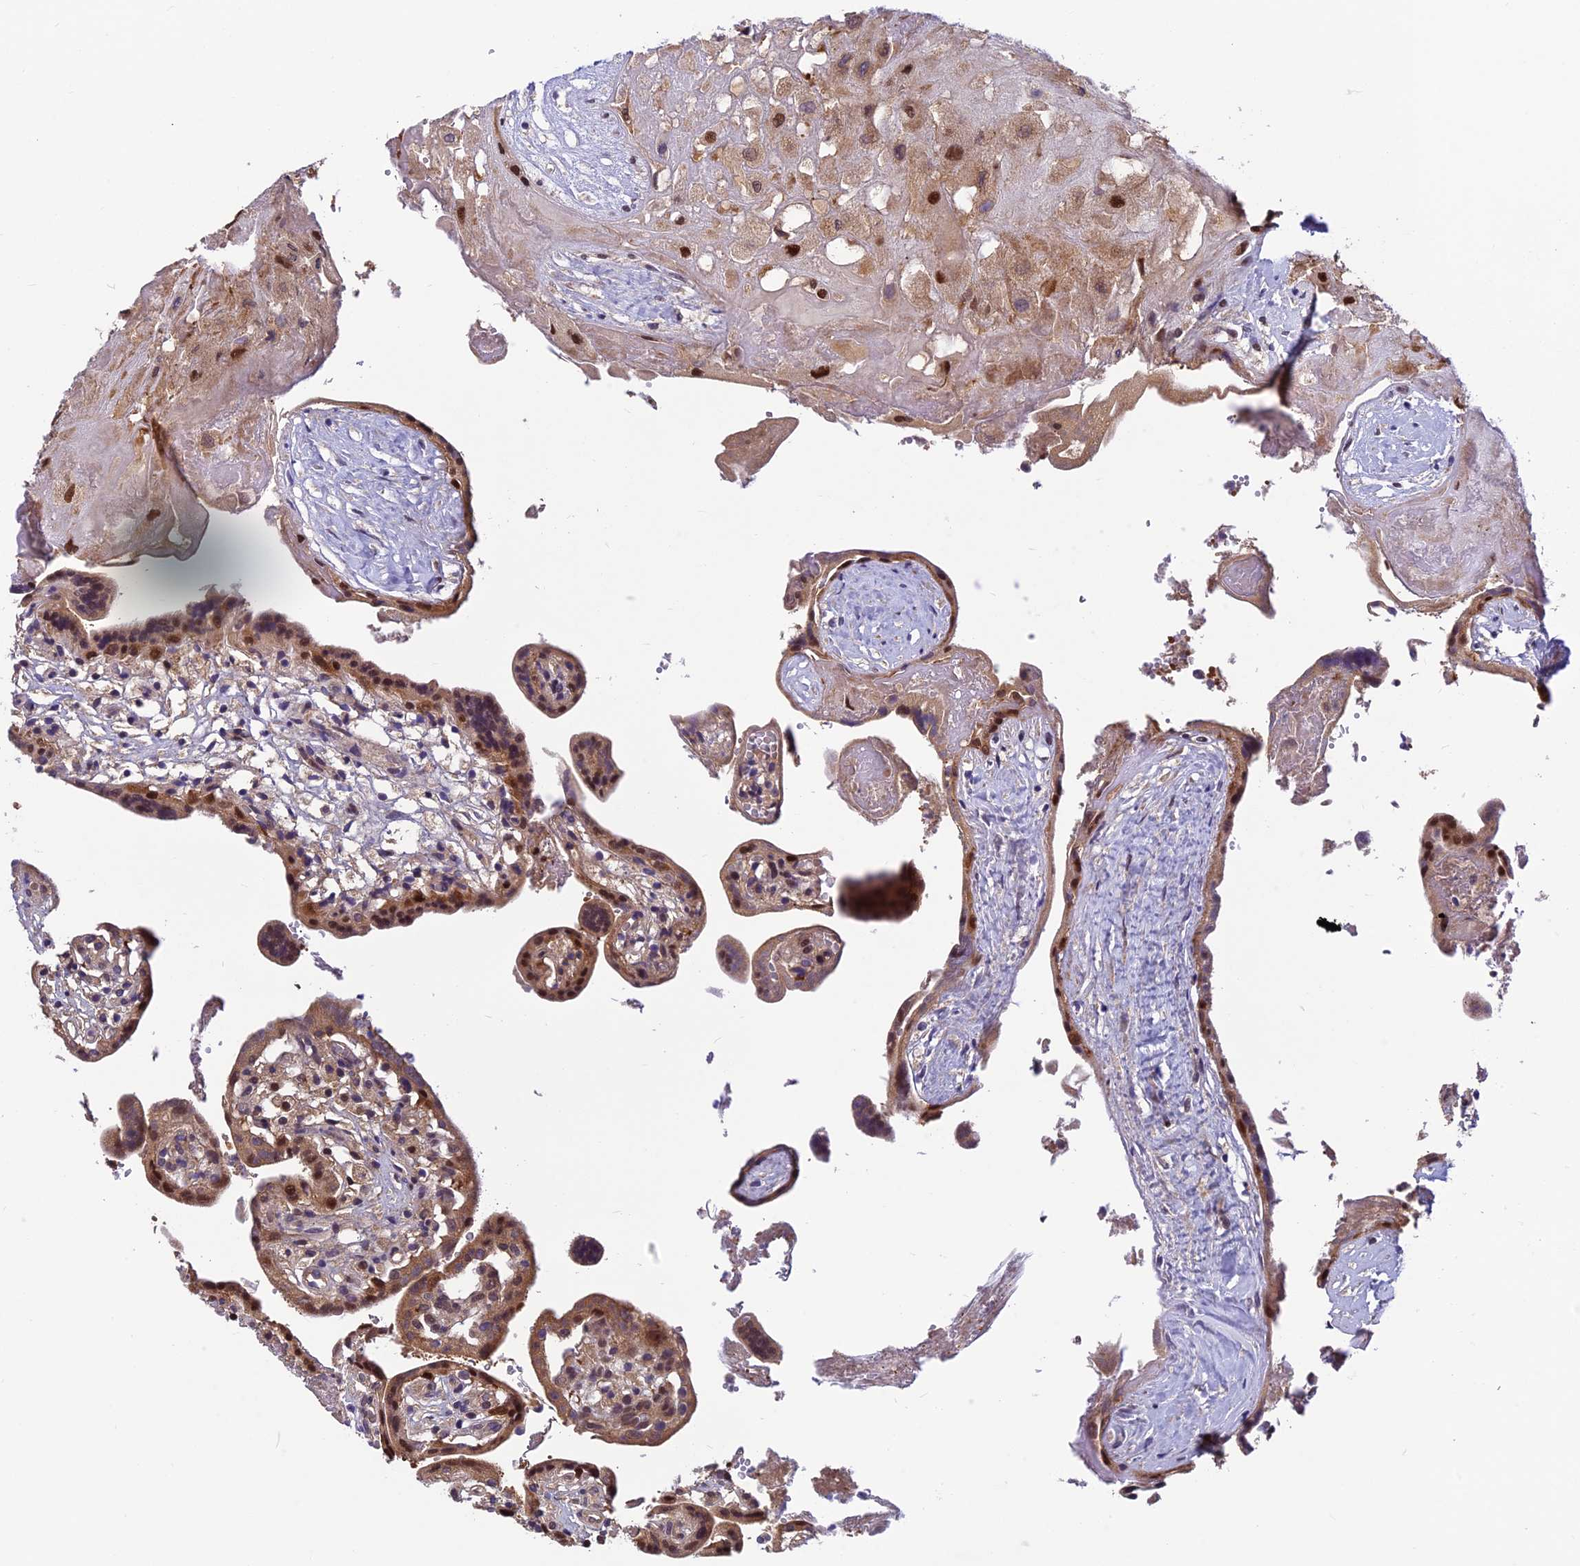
{"staining": {"intensity": "moderate", "quantity": "25%-75%", "location": "nuclear"}, "tissue": "placenta", "cell_type": "Decidual cells", "image_type": "normal", "snomed": [{"axis": "morphology", "description": "Normal tissue, NOS"}, {"axis": "topography", "description": "Placenta"}], "caption": "Approximately 25%-75% of decidual cells in unremarkable human placenta exhibit moderate nuclear protein expression as visualized by brown immunohistochemical staining.", "gene": "CCDC15", "patient": {"sex": "female", "age": 37}}